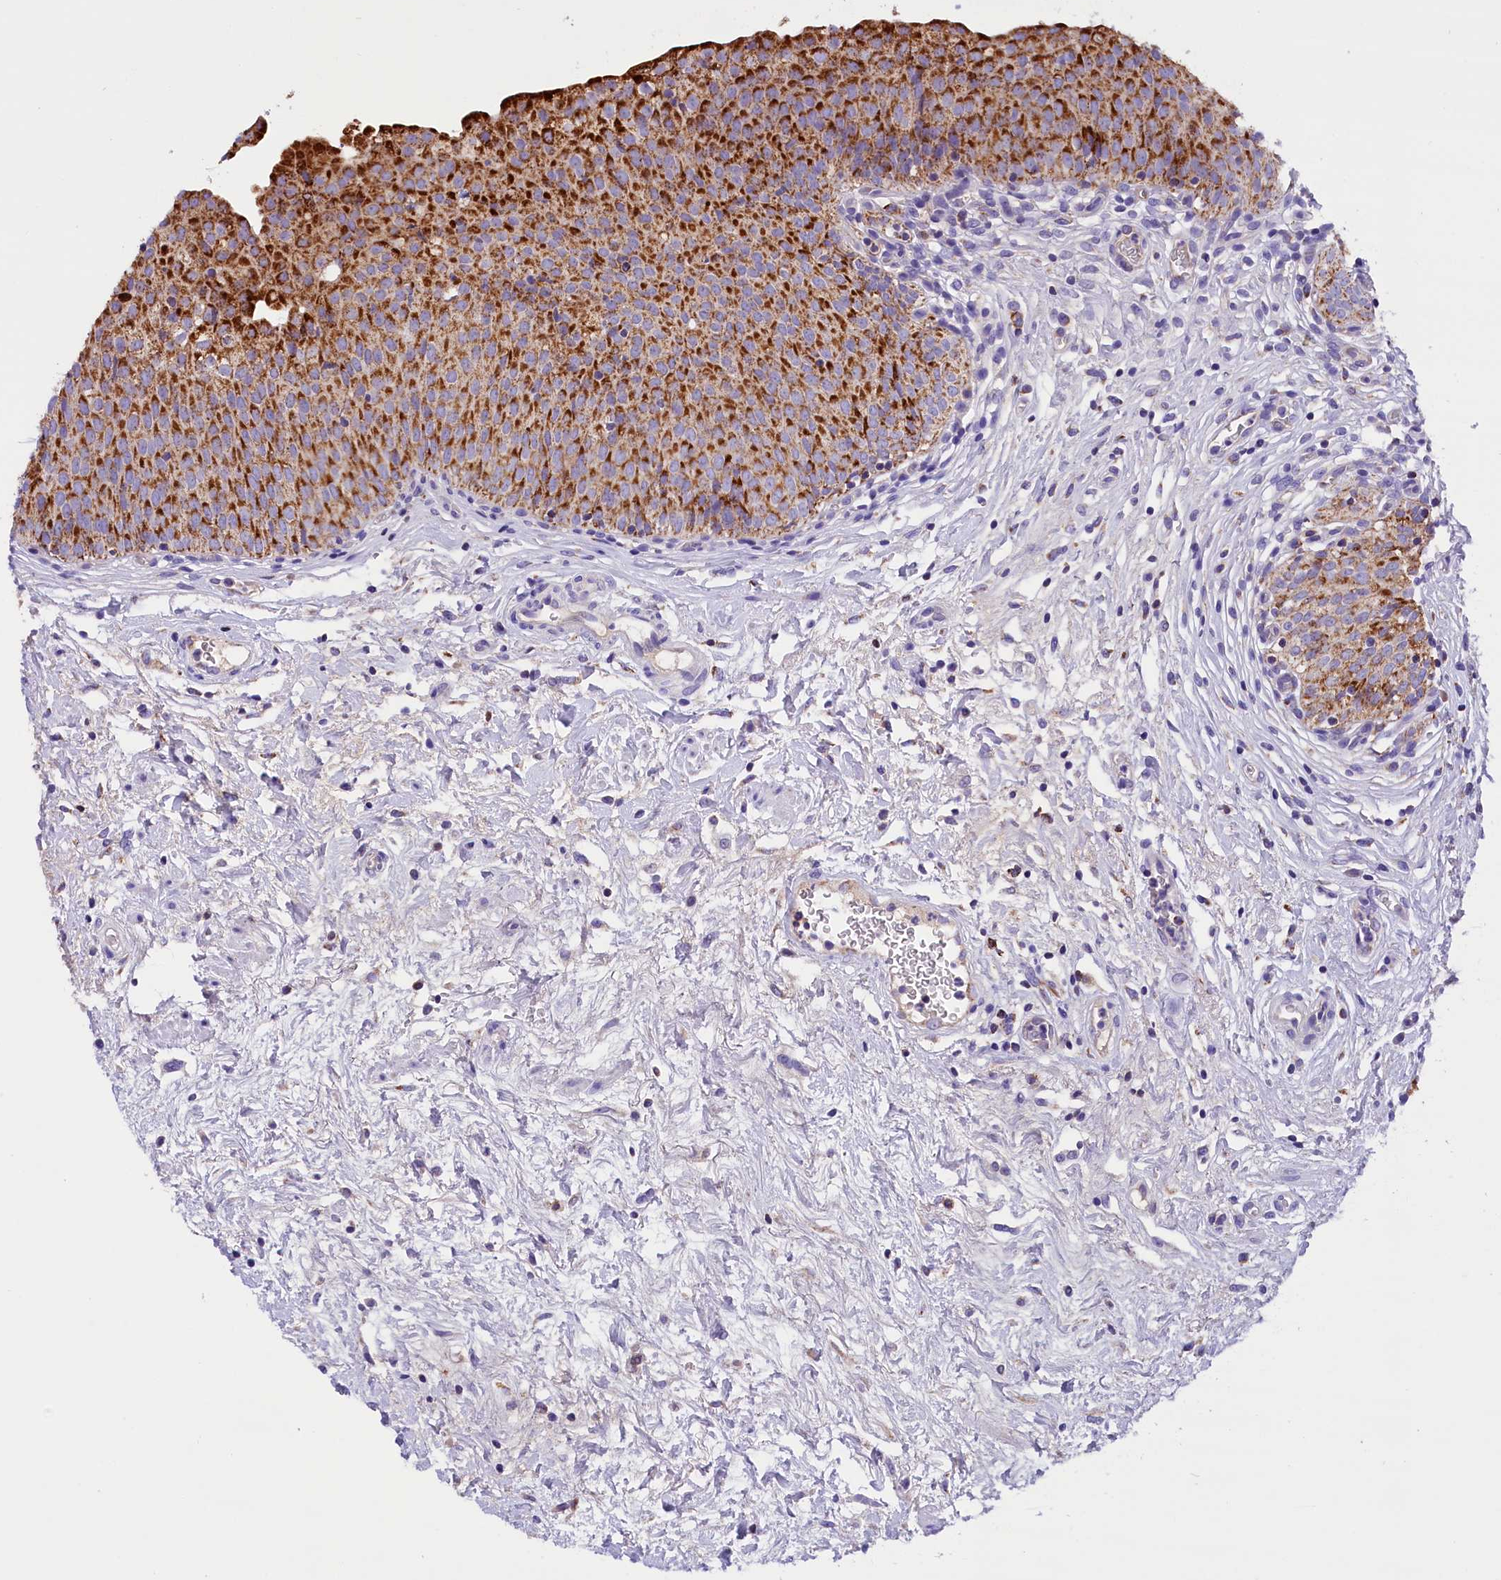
{"staining": {"intensity": "strong", "quantity": ">75%", "location": "cytoplasmic/membranous"}, "tissue": "urinary bladder", "cell_type": "Urothelial cells", "image_type": "normal", "snomed": [{"axis": "morphology", "description": "Normal tissue, NOS"}, {"axis": "topography", "description": "Urinary bladder"}], "caption": "This histopathology image shows IHC staining of benign urinary bladder, with high strong cytoplasmic/membranous staining in approximately >75% of urothelial cells.", "gene": "ABAT", "patient": {"sex": "male", "age": 55}}